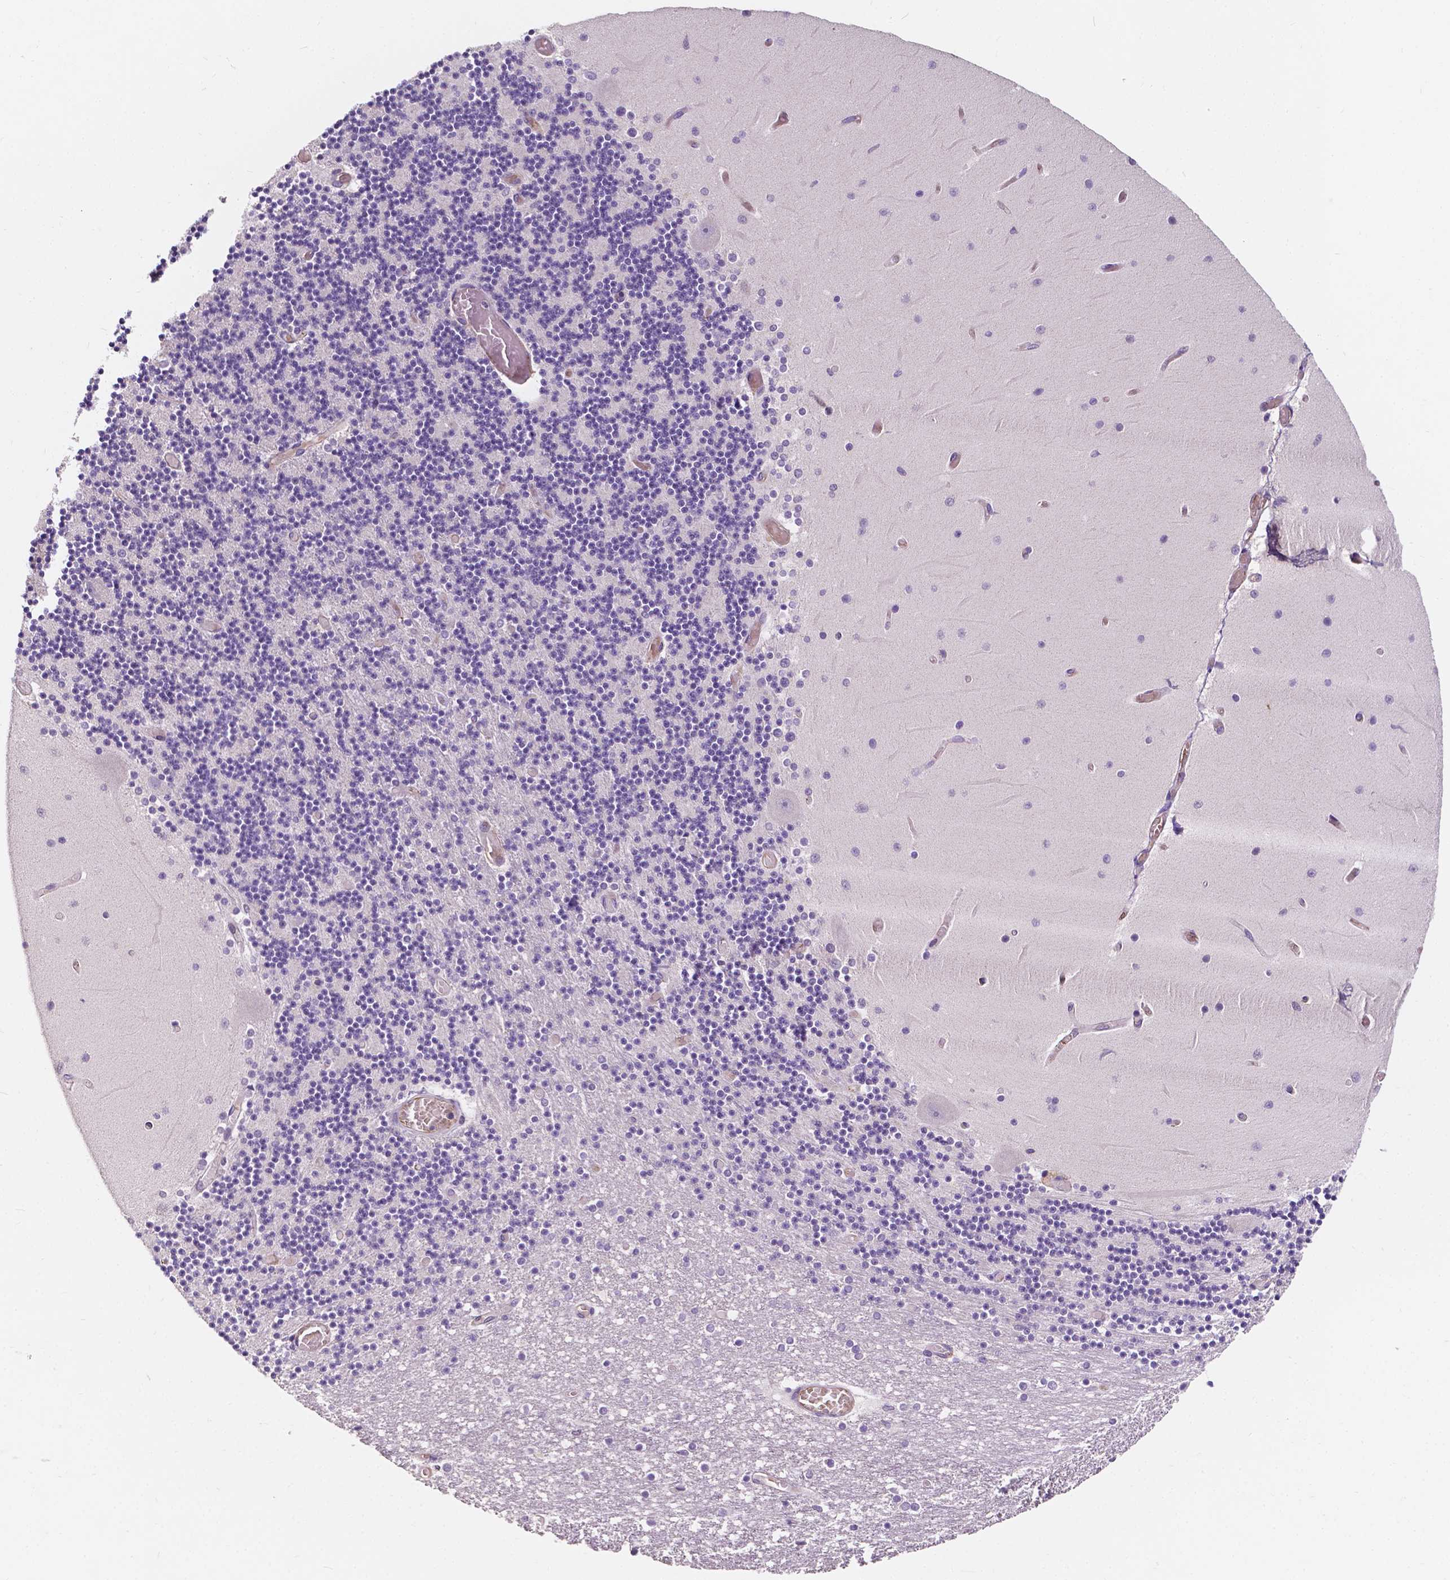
{"staining": {"intensity": "negative", "quantity": "none", "location": "none"}, "tissue": "cerebellum", "cell_type": "Cells in granular layer", "image_type": "normal", "snomed": [{"axis": "morphology", "description": "Normal tissue, NOS"}, {"axis": "topography", "description": "Cerebellum"}], "caption": "The immunohistochemistry image has no significant expression in cells in granular layer of cerebellum. Nuclei are stained in blue.", "gene": "SLC22A4", "patient": {"sex": "female", "age": 28}}